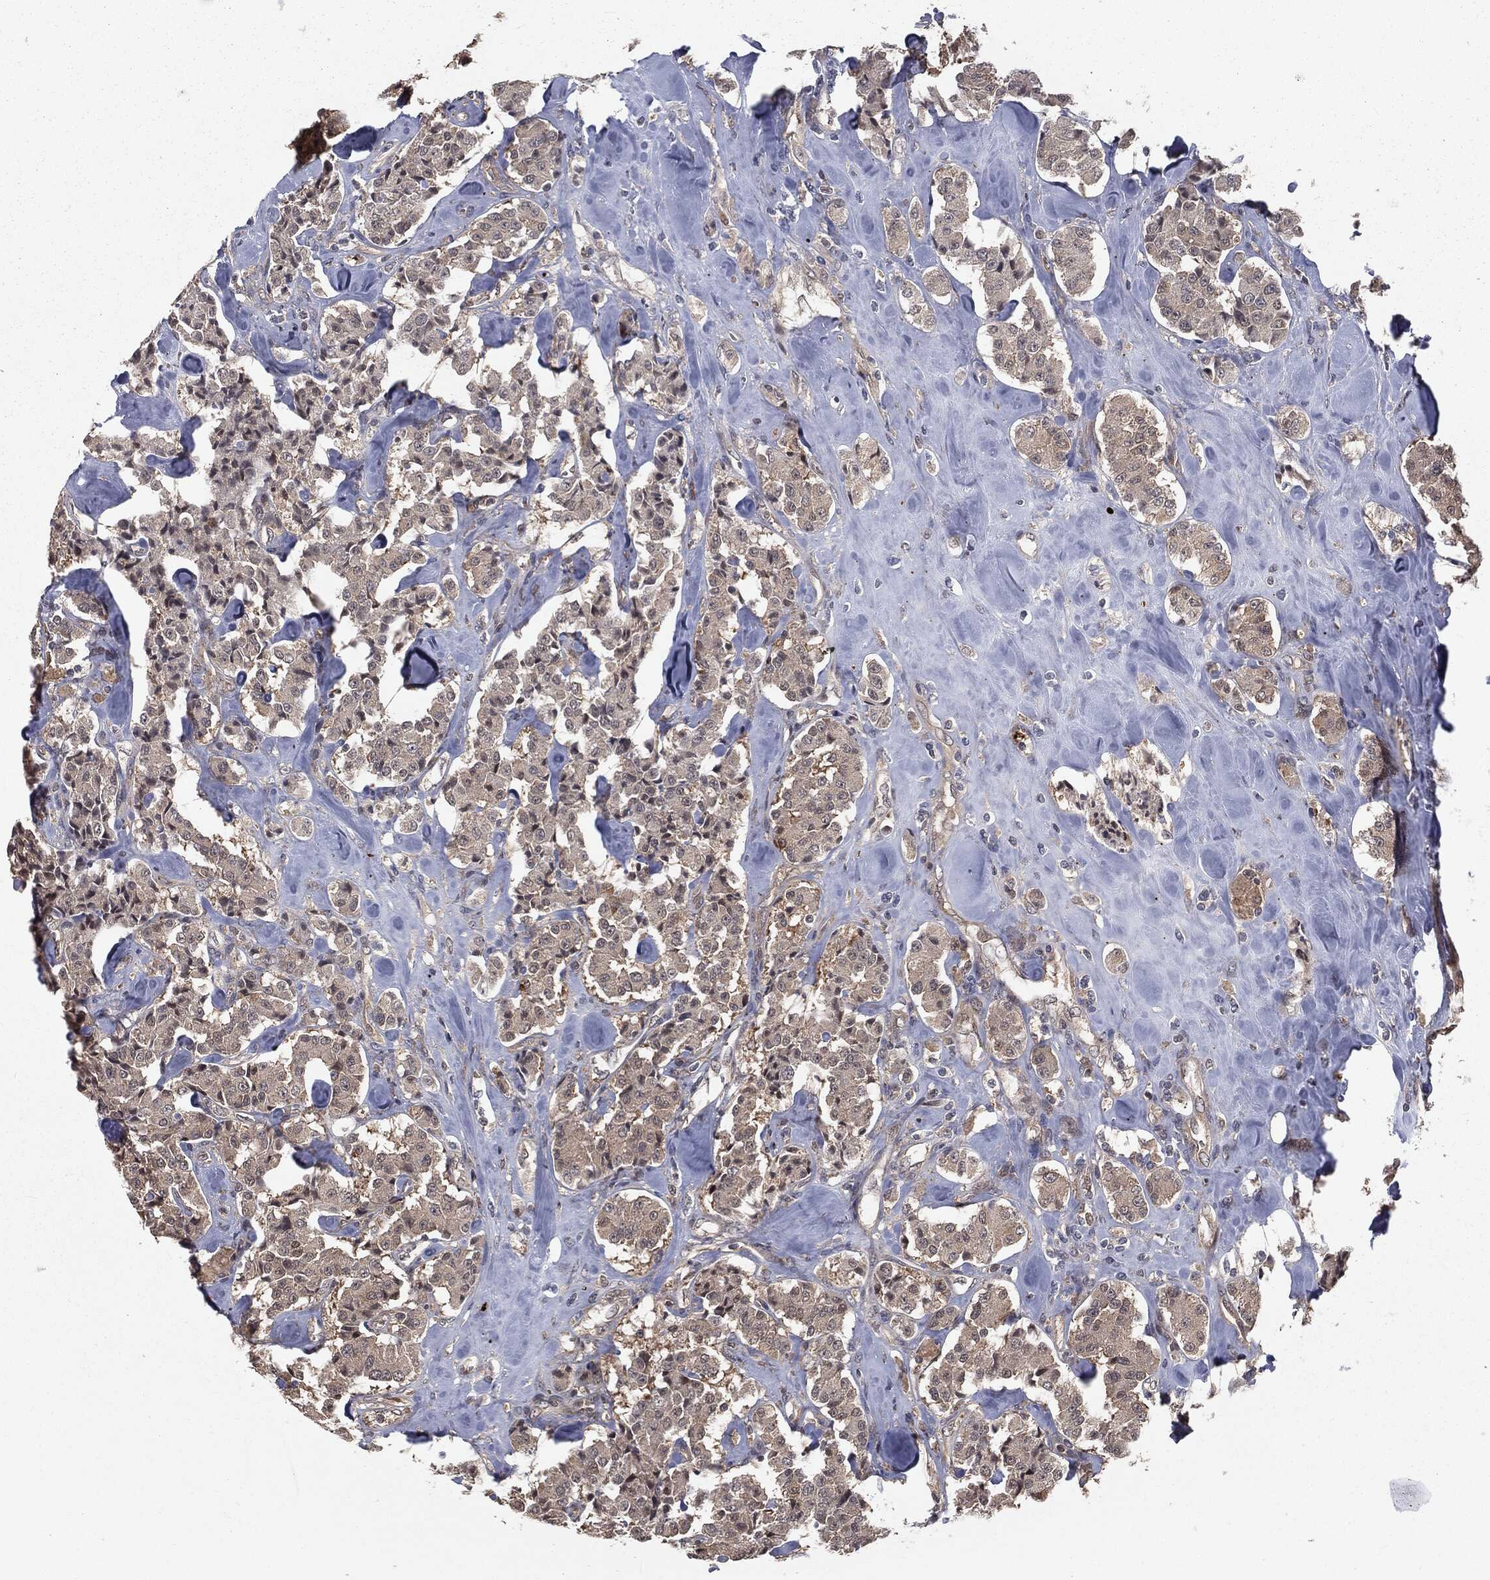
{"staining": {"intensity": "negative", "quantity": "none", "location": "none"}, "tissue": "carcinoid", "cell_type": "Tumor cells", "image_type": "cancer", "snomed": [{"axis": "morphology", "description": "Carcinoid, malignant, NOS"}, {"axis": "topography", "description": "Pancreas"}], "caption": "Tumor cells show no significant positivity in carcinoid. (DAB (3,3'-diaminobenzidine) immunohistochemistry, high magnification).", "gene": "FBXO7", "patient": {"sex": "male", "age": 41}}